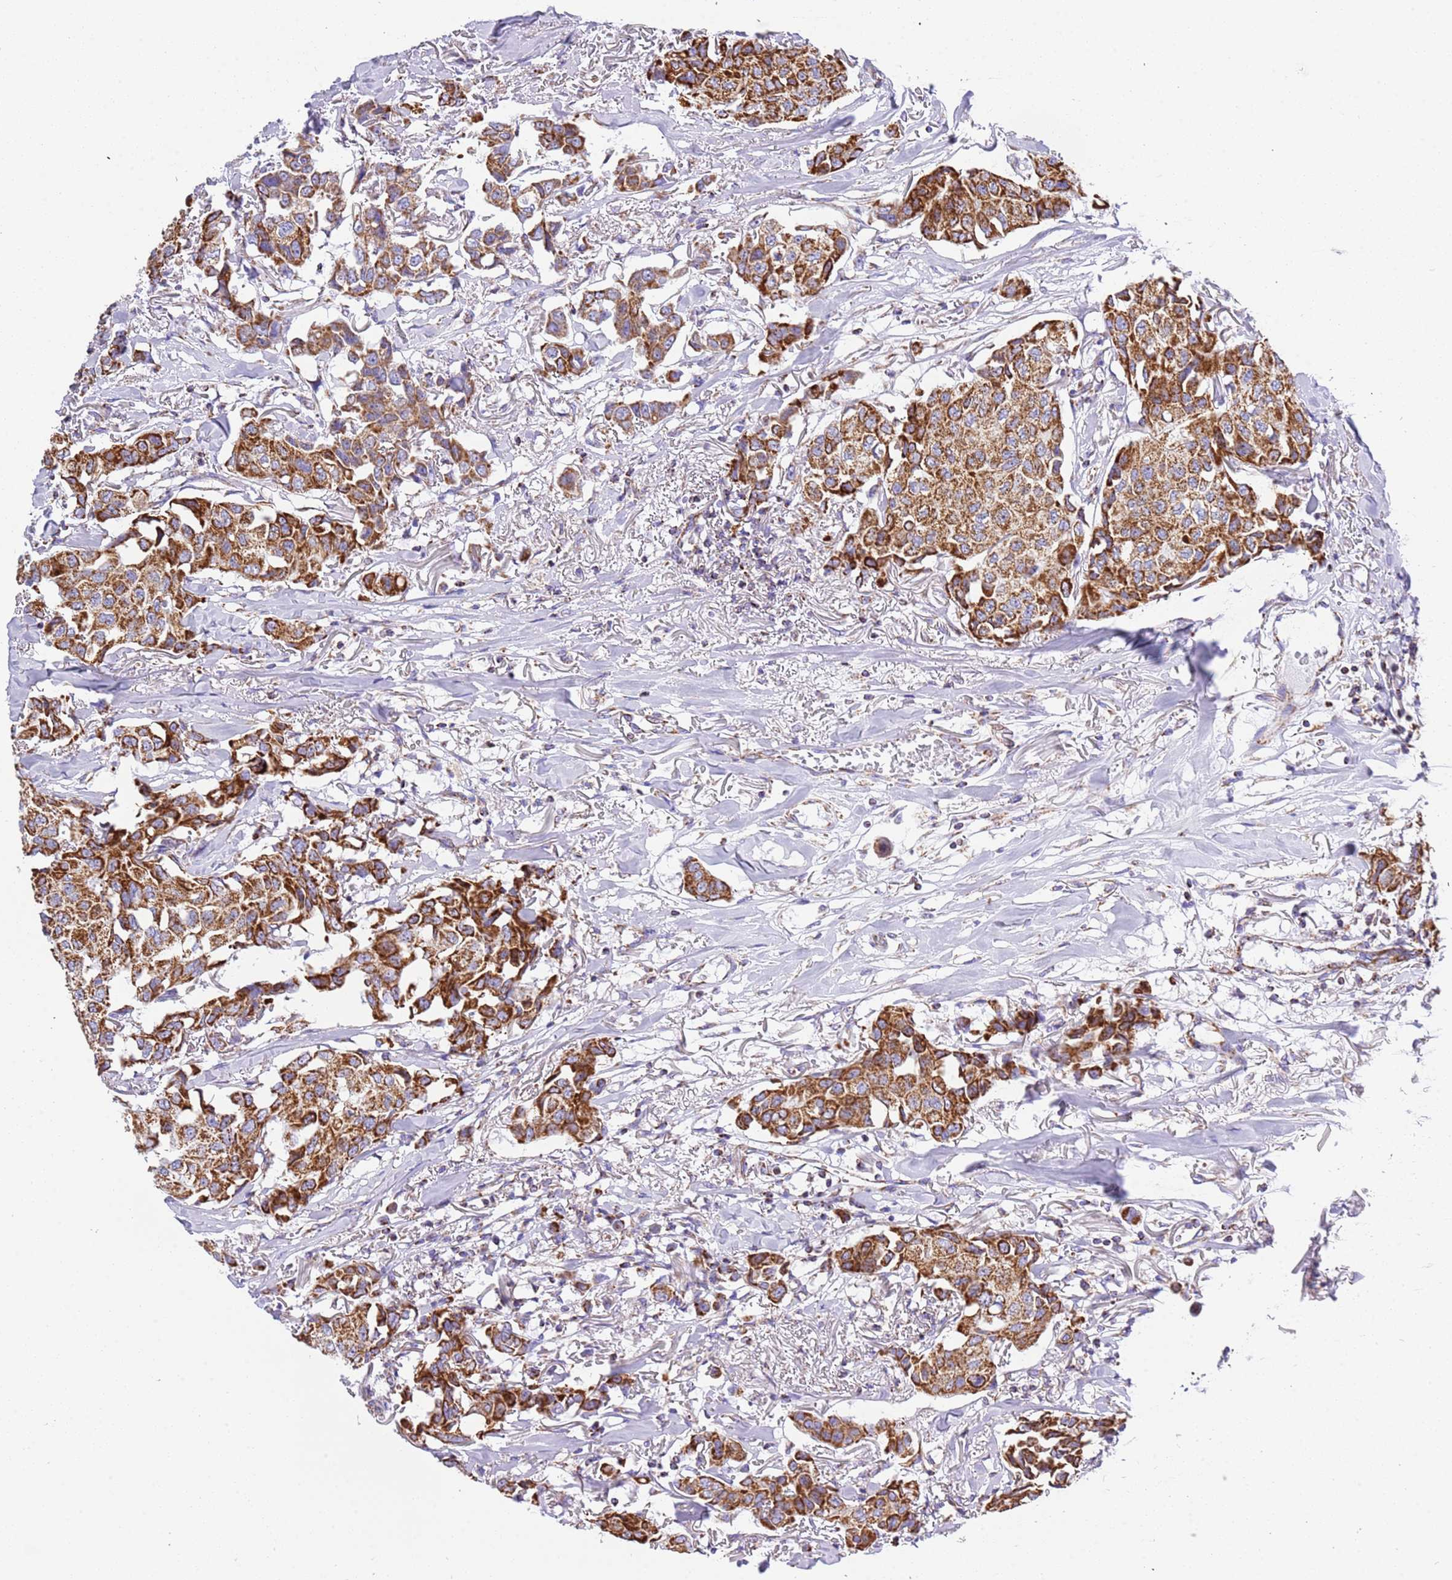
{"staining": {"intensity": "strong", "quantity": ">75%", "location": "cytoplasmic/membranous"}, "tissue": "breast cancer", "cell_type": "Tumor cells", "image_type": "cancer", "snomed": [{"axis": "morphology", "description": "Duct carcinoma"}, {"axis": "topography", "description": "Breast"}], "caption": "A high amount of strong cytoplasmic/membranous expression is identified in about >75% of tumor cells in invasive ductal carcinoma (breast) tissue.", "gene": "SUCLG2", "patient": {"sex": "female", "age": 80}}